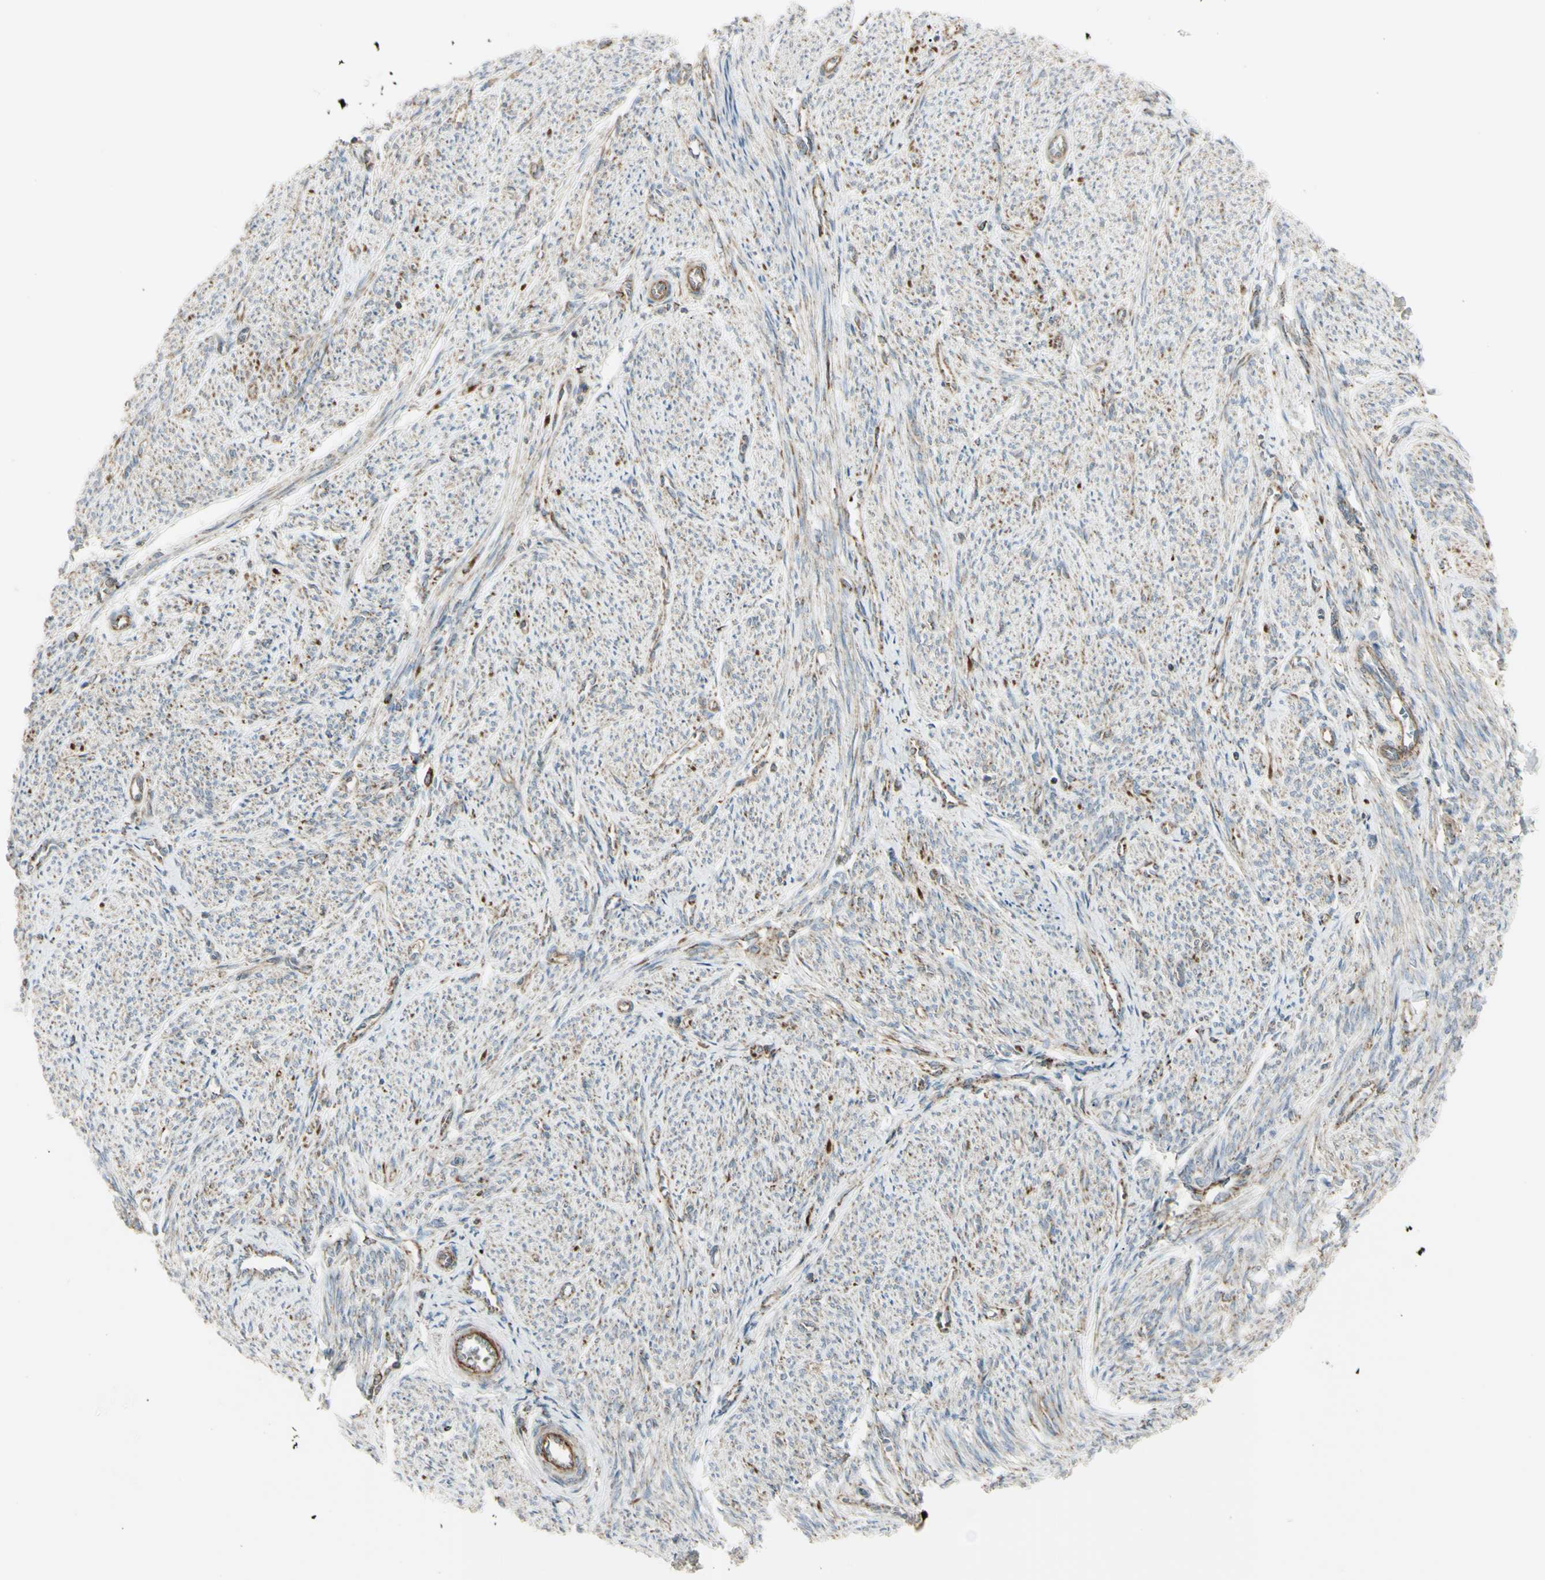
{"staining": {"intensity": "weak", "quantity": ">75%", "location": "cytoplasmic/membranous"}, "tissue": "smooth muscle", "cell_type": "Smooth muscle cells", "image_type": "normal", "snomed": [{"axis": "morphology", "description": "Normal tissue, NOS"}, {"axis": "topography", "description": "Smooth muscle"}], "caption": "Immunohistochemistry (IHC) of benign smooth muscle demonstrates low levels of weak cytoplasmic/membranous expression in approximately >75% of smooth muscle cells.", "gene": "CYB5R1", "patient": {"sex": "female", "age": 65}}